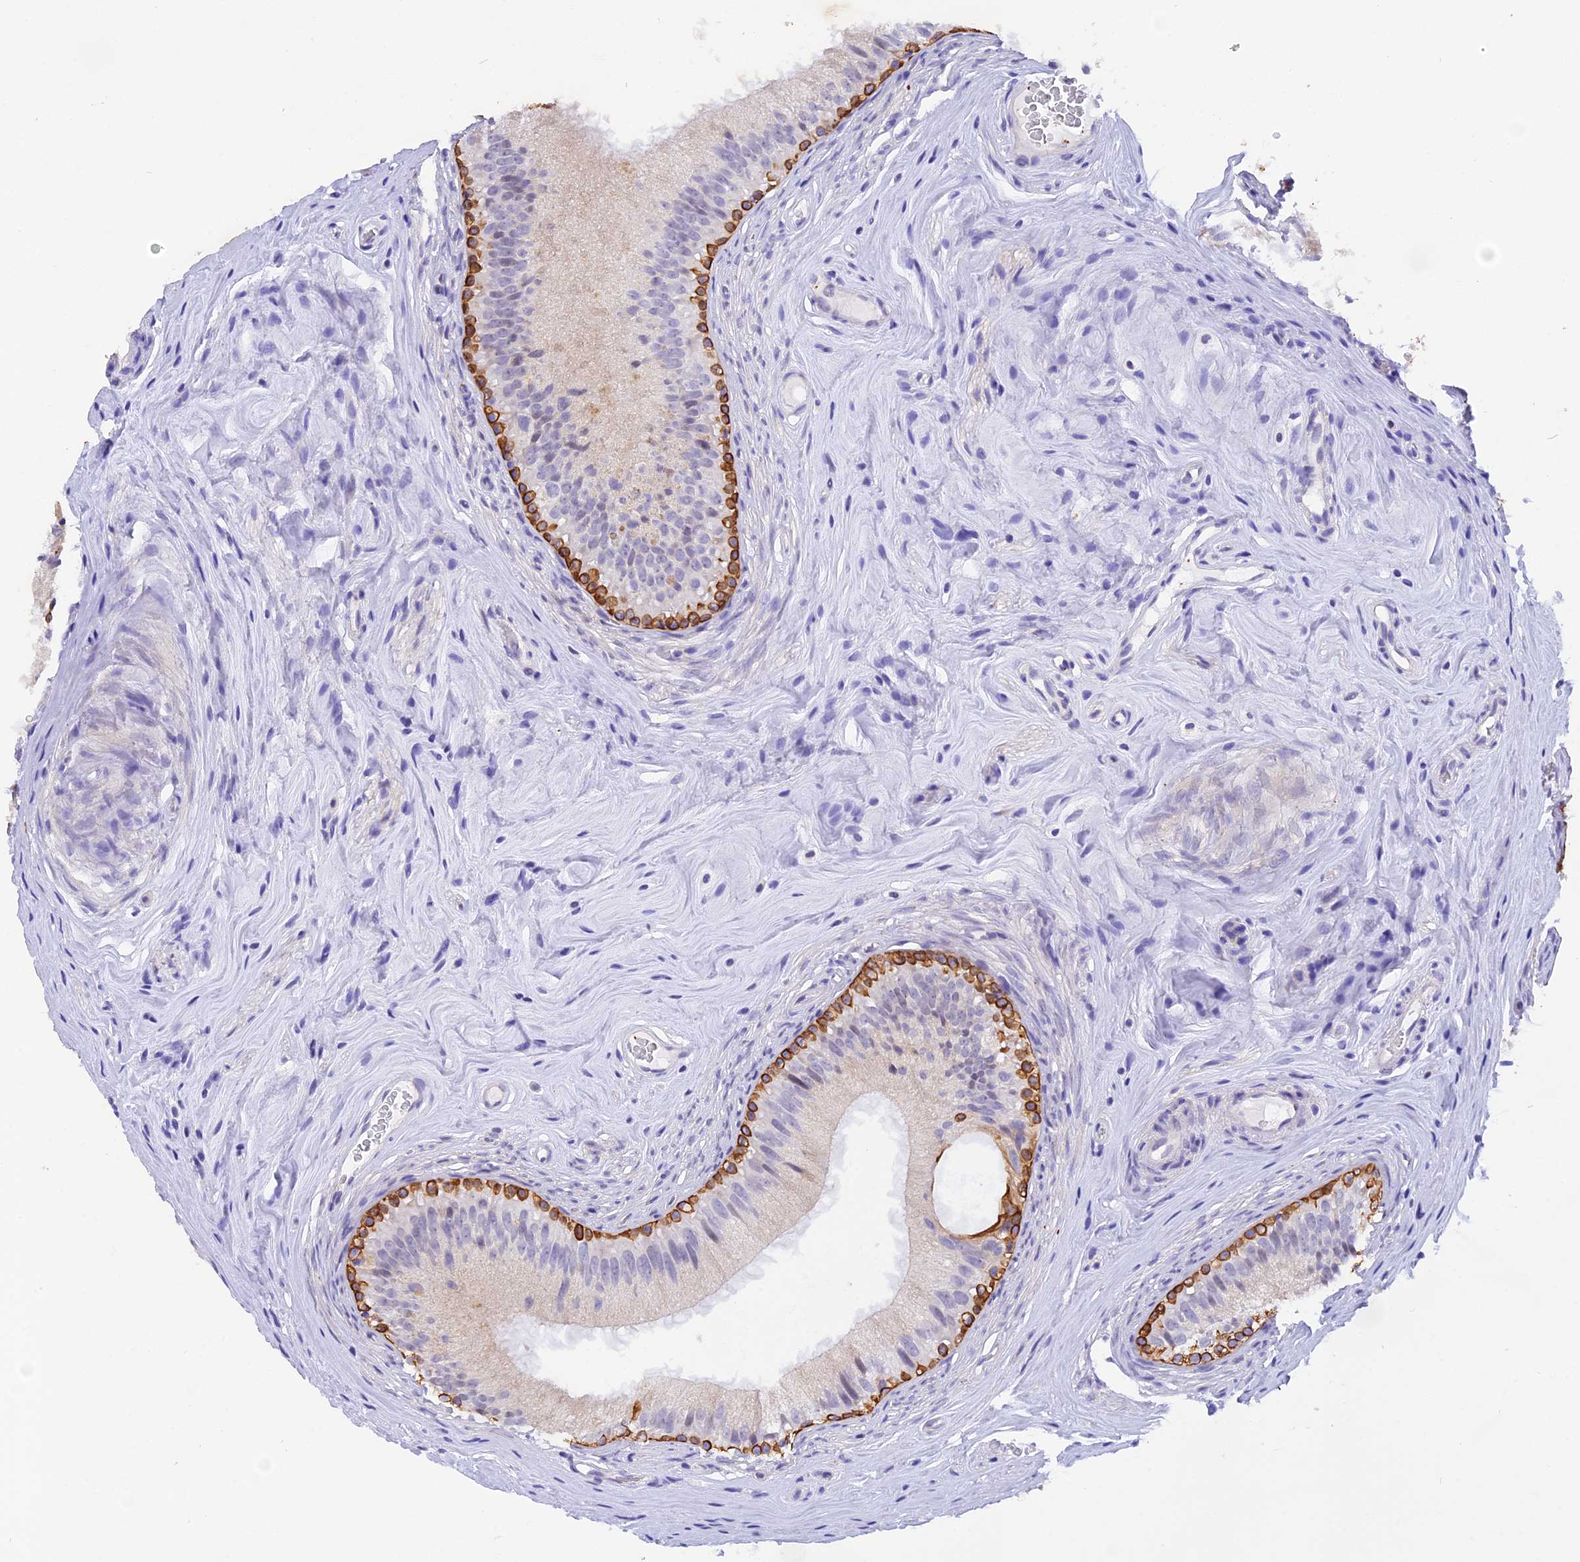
{"staining": {"intensity": "strong", "quantity": "<25%", "location": "cytoplasmic/membranous"}, "tissue": "epididymis", "cell_type": "Glandular cells", "image_type": "normal", "snomed": [{"axis": "morphology", "description": "Normal tissue, NOS"}, {"axis": "topography", "description": "Epididymis"}], "caption": "The image reveals staining of normal epididymis, revealing strong cytoplasmic/membranous protein staining (brown color) within glandular cells.", "gene": "PKIA", "patient": {"sex": "male", "age": 45}}